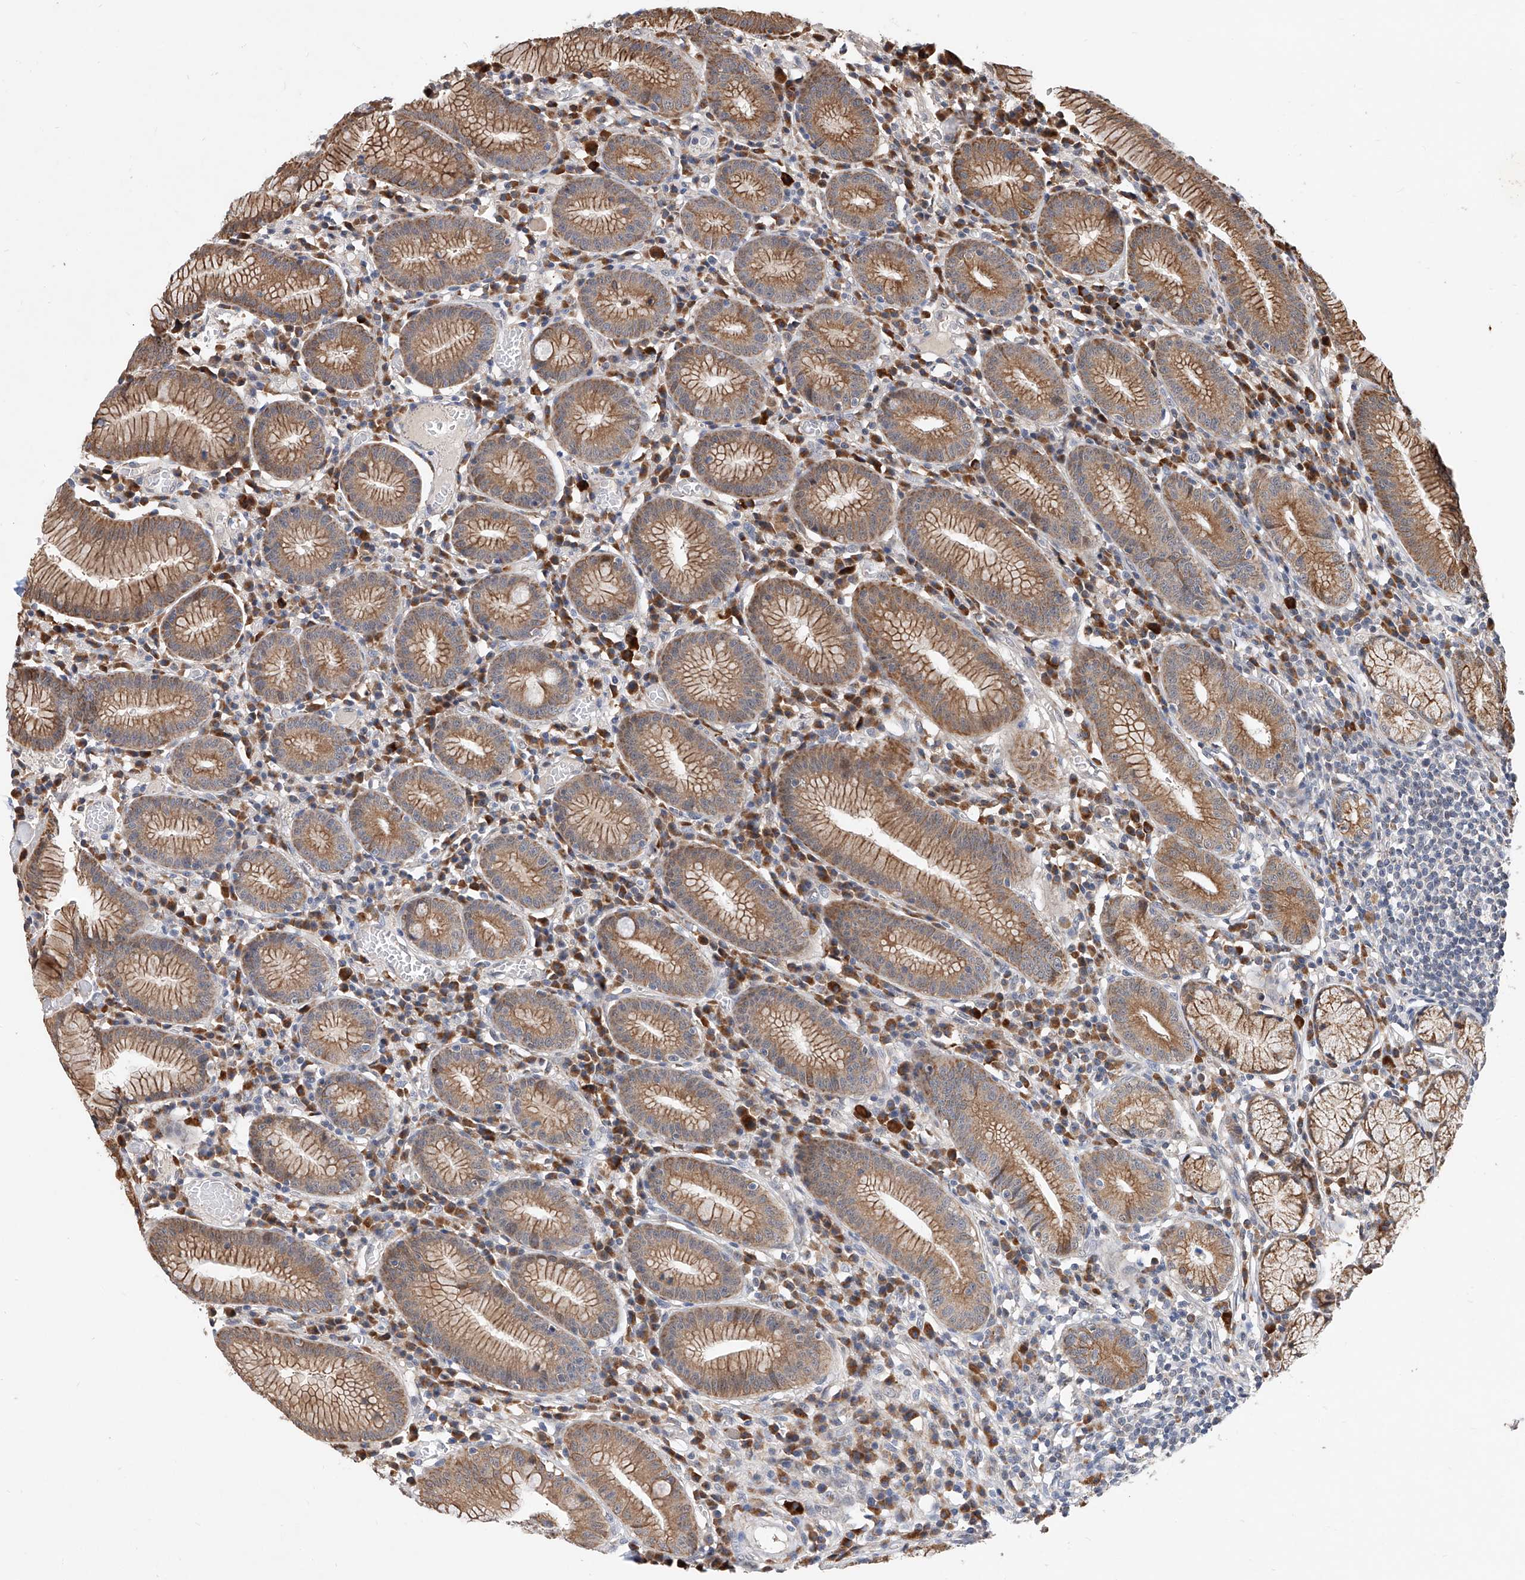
{"staining": {"intensity": "strong", "quantity": "25%-75%", "location": "cytoplasmic/membranous"}, "tissue": "stomach", "cell_type": "Glandular cells", "image_type": "normal", "snomed": [{"axis": "morphology", "description": "Normal tissue, NOS"}, {"axis": "topography", "description": "Stomach"}], "caption": "Protein expression analysis of benign human stomach reveals strong cytoplasmic/membranous staining in approximately 25%-75% of glandular cells. Nuclei are stained in blue.", "gene": "MFSD4B", "patient": {"sex": "male", "age": 55}}